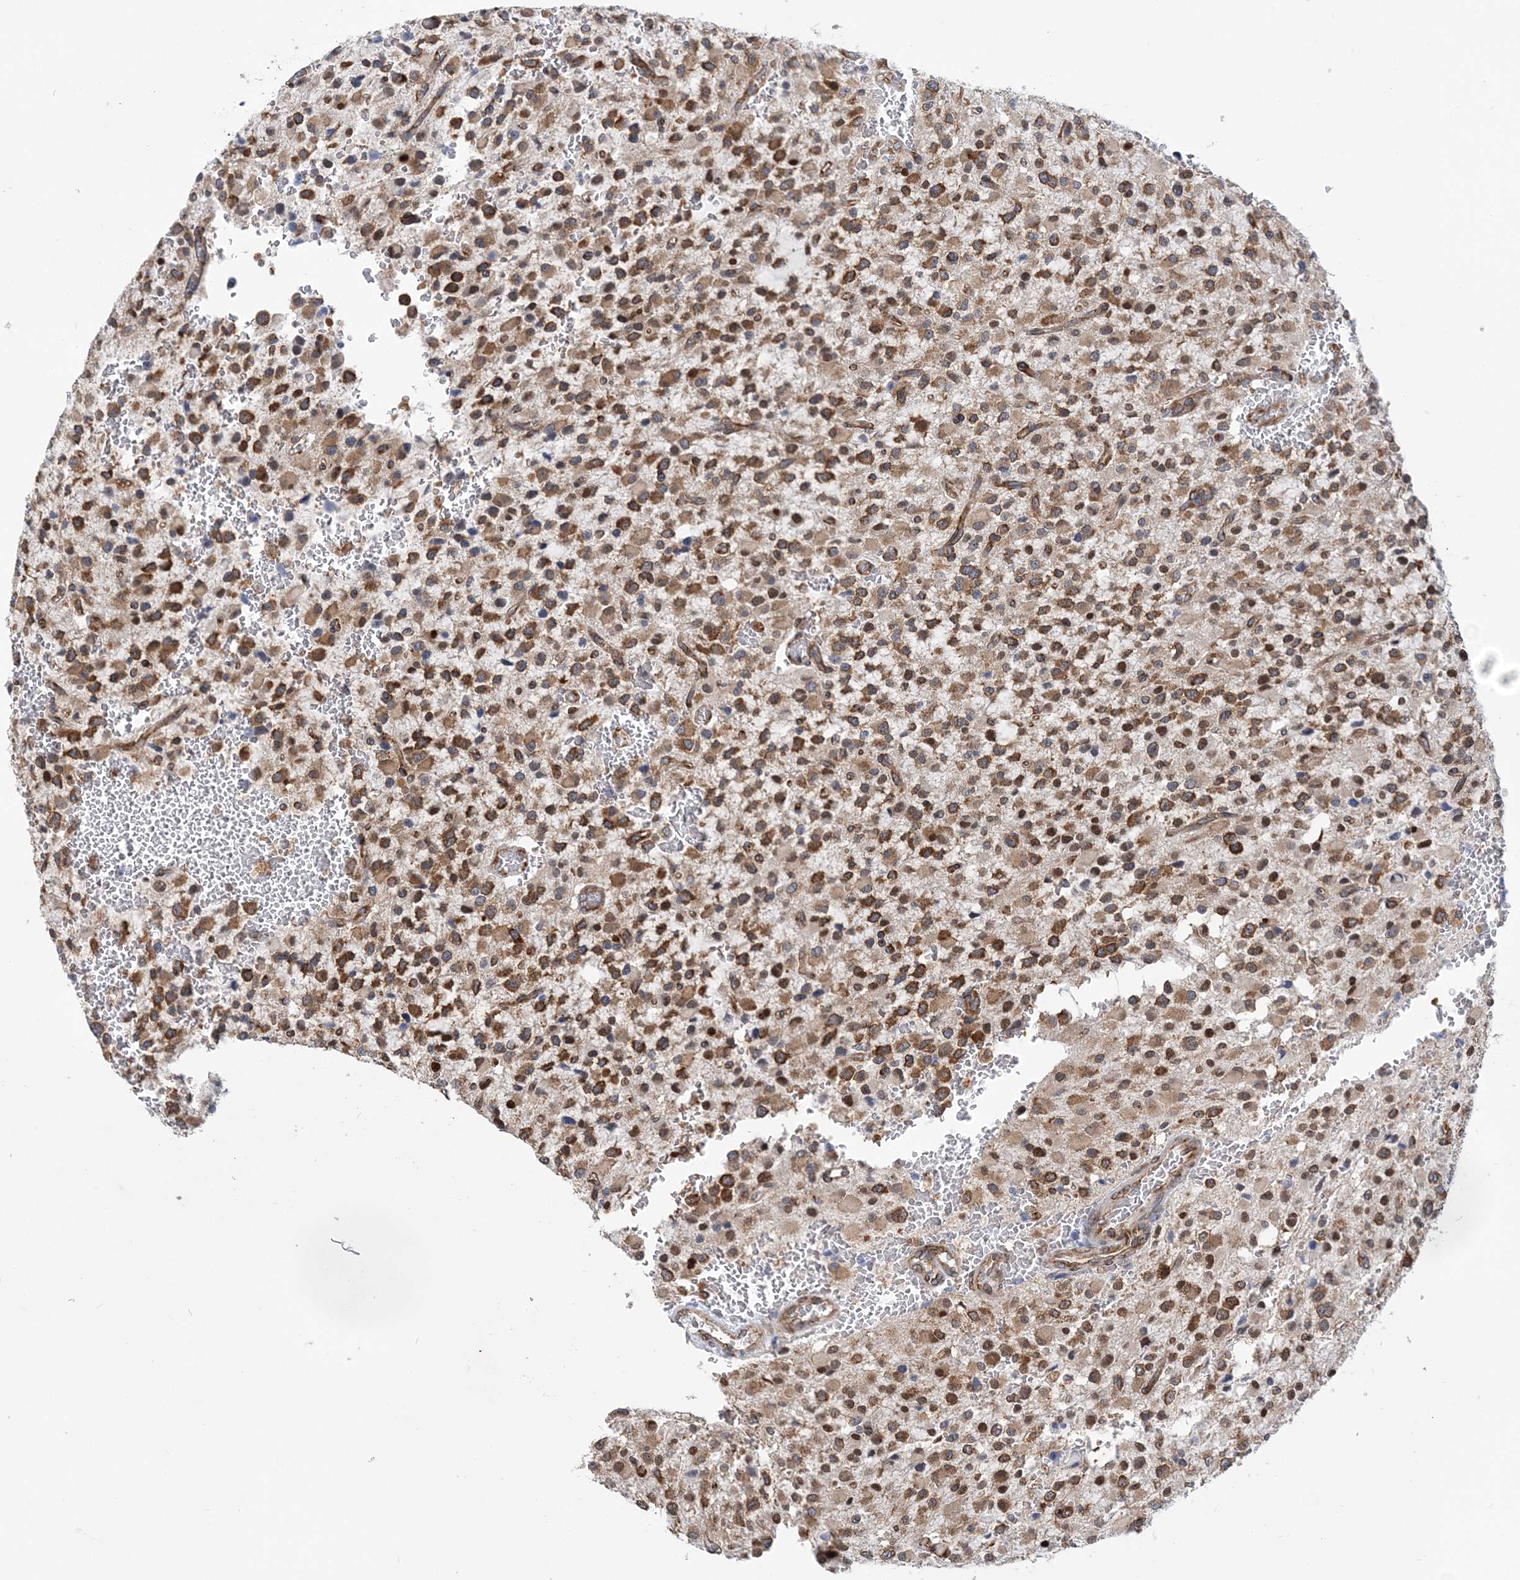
{"staining": {"intensity": "moderate", "quantity": ">75%", "location": "cytoplasmic/membranous"}, "tissue": "glioma", "cell_type": "Tumor cells", "image_type": "cancer", "snomed": [{"axis": "morphology", "description": "Glioma, malignant, High grade"}, {"axis": "topography", "description": "Brain"}], "caption": "Immunohistochemical staining of malignant high-grade glioma reveals moderate cytoplasmic/membranous protein positivity in approximately >75% of tumor cells.", "gene": "PHF1", "patient": {"sex": "male", "age": 34}}